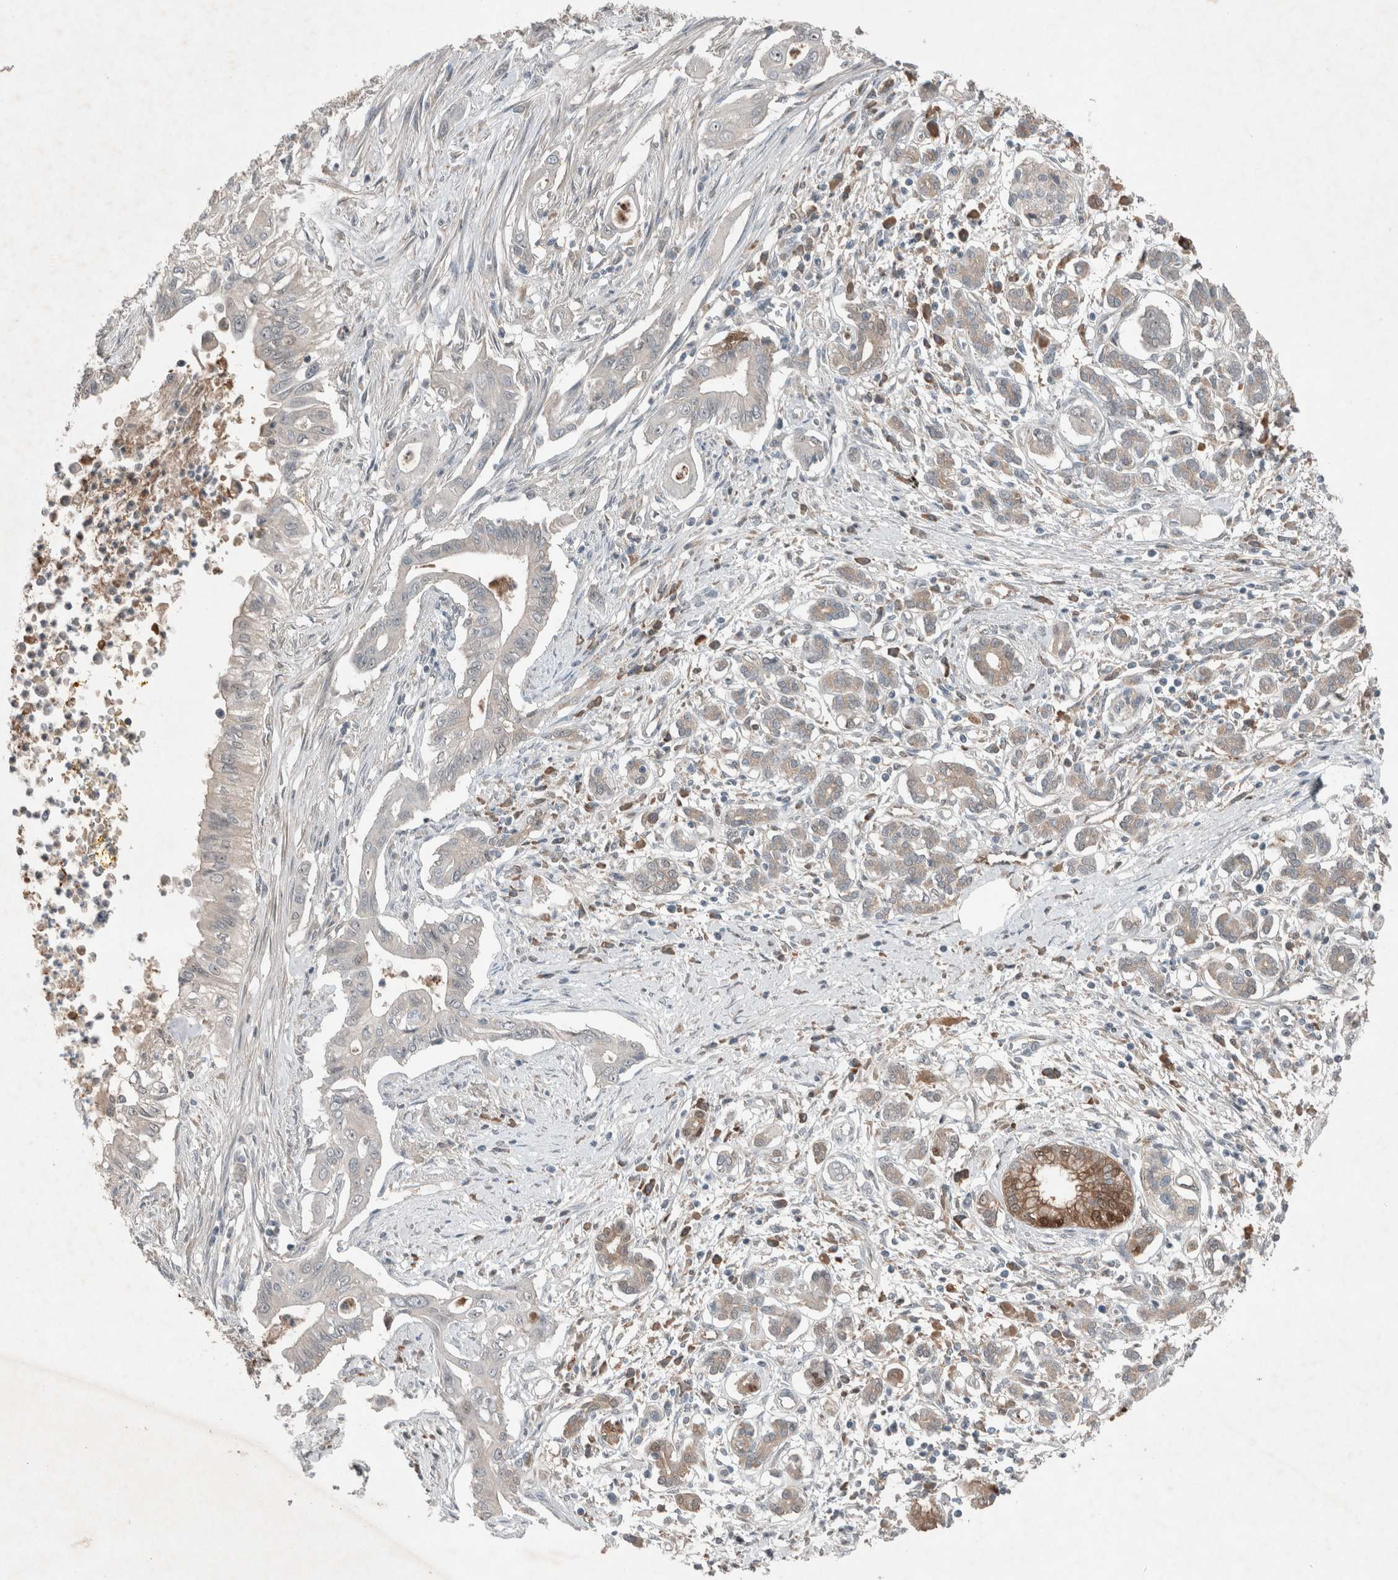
{"staining": {"intensity": "negative", "quantity": "none", "location": "none"}, "tissue": "pancreatic cancer", "cell_type": "Tumor cells", "image_type": "cancer", "snomed": [{"axis": "morphology", "description": "Adenocarcinoma, NOS"}, {"axis": "topography", "description": "Pancreas"}], "caption": "High power microscopy image of an immunohistochemistry micrograph of pancreatic cancer, revealing no significant positivity in tumor cells.", "gene": "RALGDS", "patient": {"sex": "male", "age": 58}}